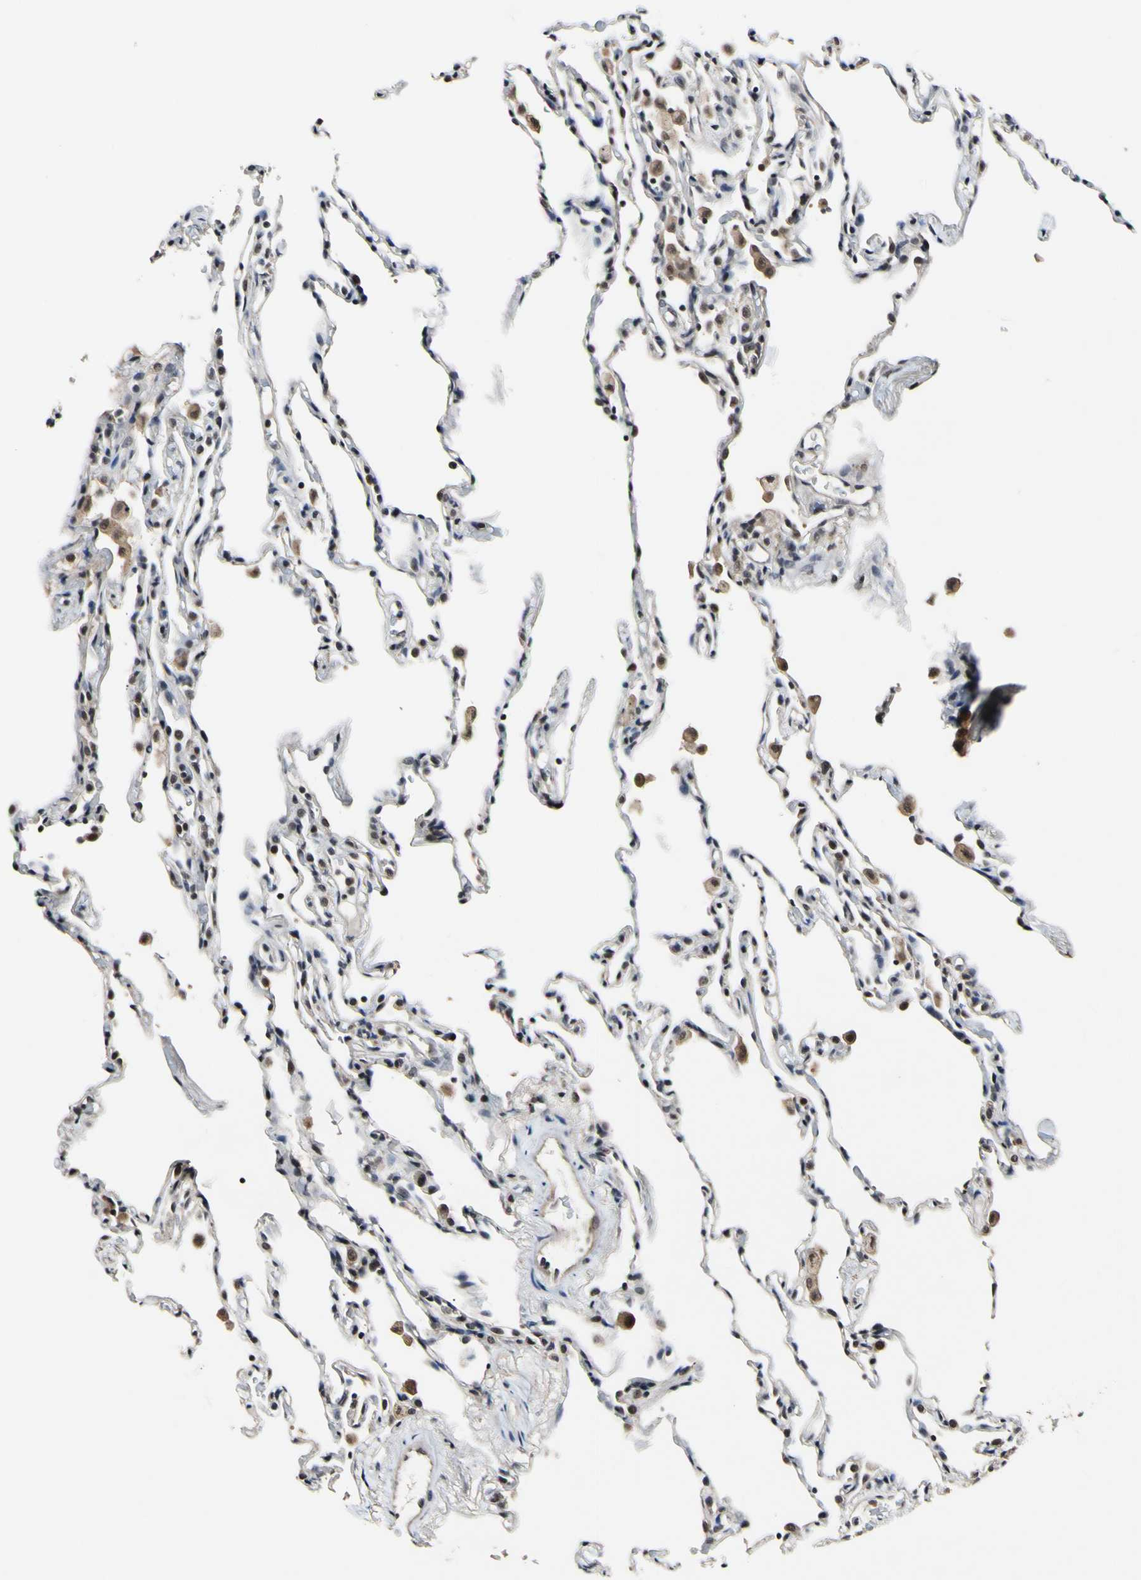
{"staining": {"intensity": "negative", "quantity": "none", "location": "none"}, "tissue": "lung", "cell_type": "Alveolar cells", "image_type": "normal", "snomed": [{"axis": "morphology", "description": "Normal tissue, NOS"}, {"axis": "topography", "description": "Lung"}], "caption": "Protein analysis of unremarkable lung shows no significant staining in alveolar cells. (Stains: DAB (3,3'-diaminobenzidine) immunohistochemistry (IHC) with hematoxylin counter stain, Microscopy: brightfield microscopy at high magnification).", "gene": "PSMD10", "patient": {"sex": "male", "age": 59}}